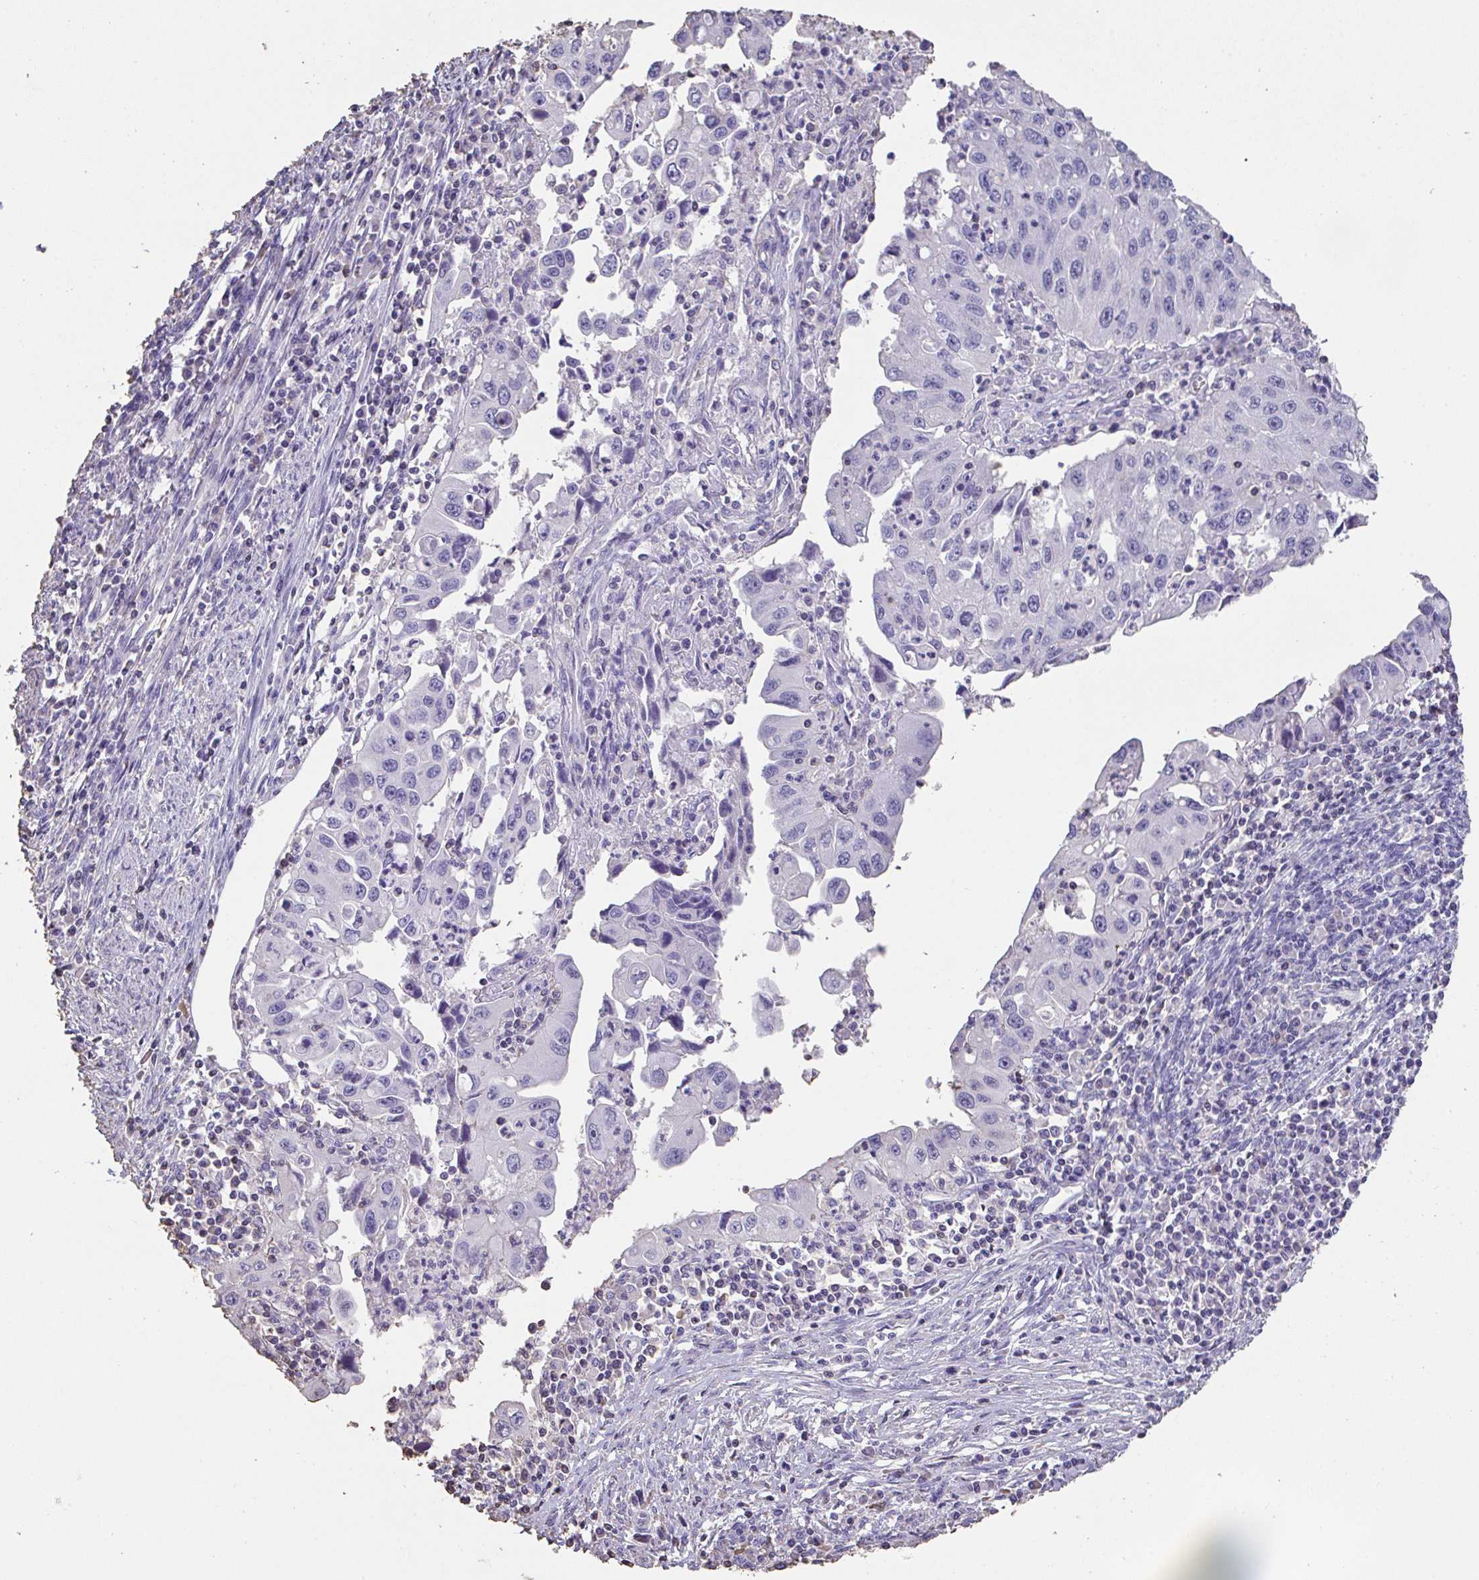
{"staining": {"intensity": "negative", "quantity": "none", "location": "none"}, "tissue": "endometrial cancer", "cell_type": "Tumor cells", "image_type": "cancer", "snomed": [{"axis": "morphology", "description": "Adenocarcinoma, NOS"}, {"axis": "topography", "description": "Uterus"}], "caption": "Immunohistochemistry (IHC) micrograph of neoplastic tissue: human endometrial adenocarcinoma stained with DAB (3,3'-diaminobenzidine) exhibits no significant protein staining in tumor cells.", "gene": "IL23R", "patient": {"sex": "female", "age": 62}}